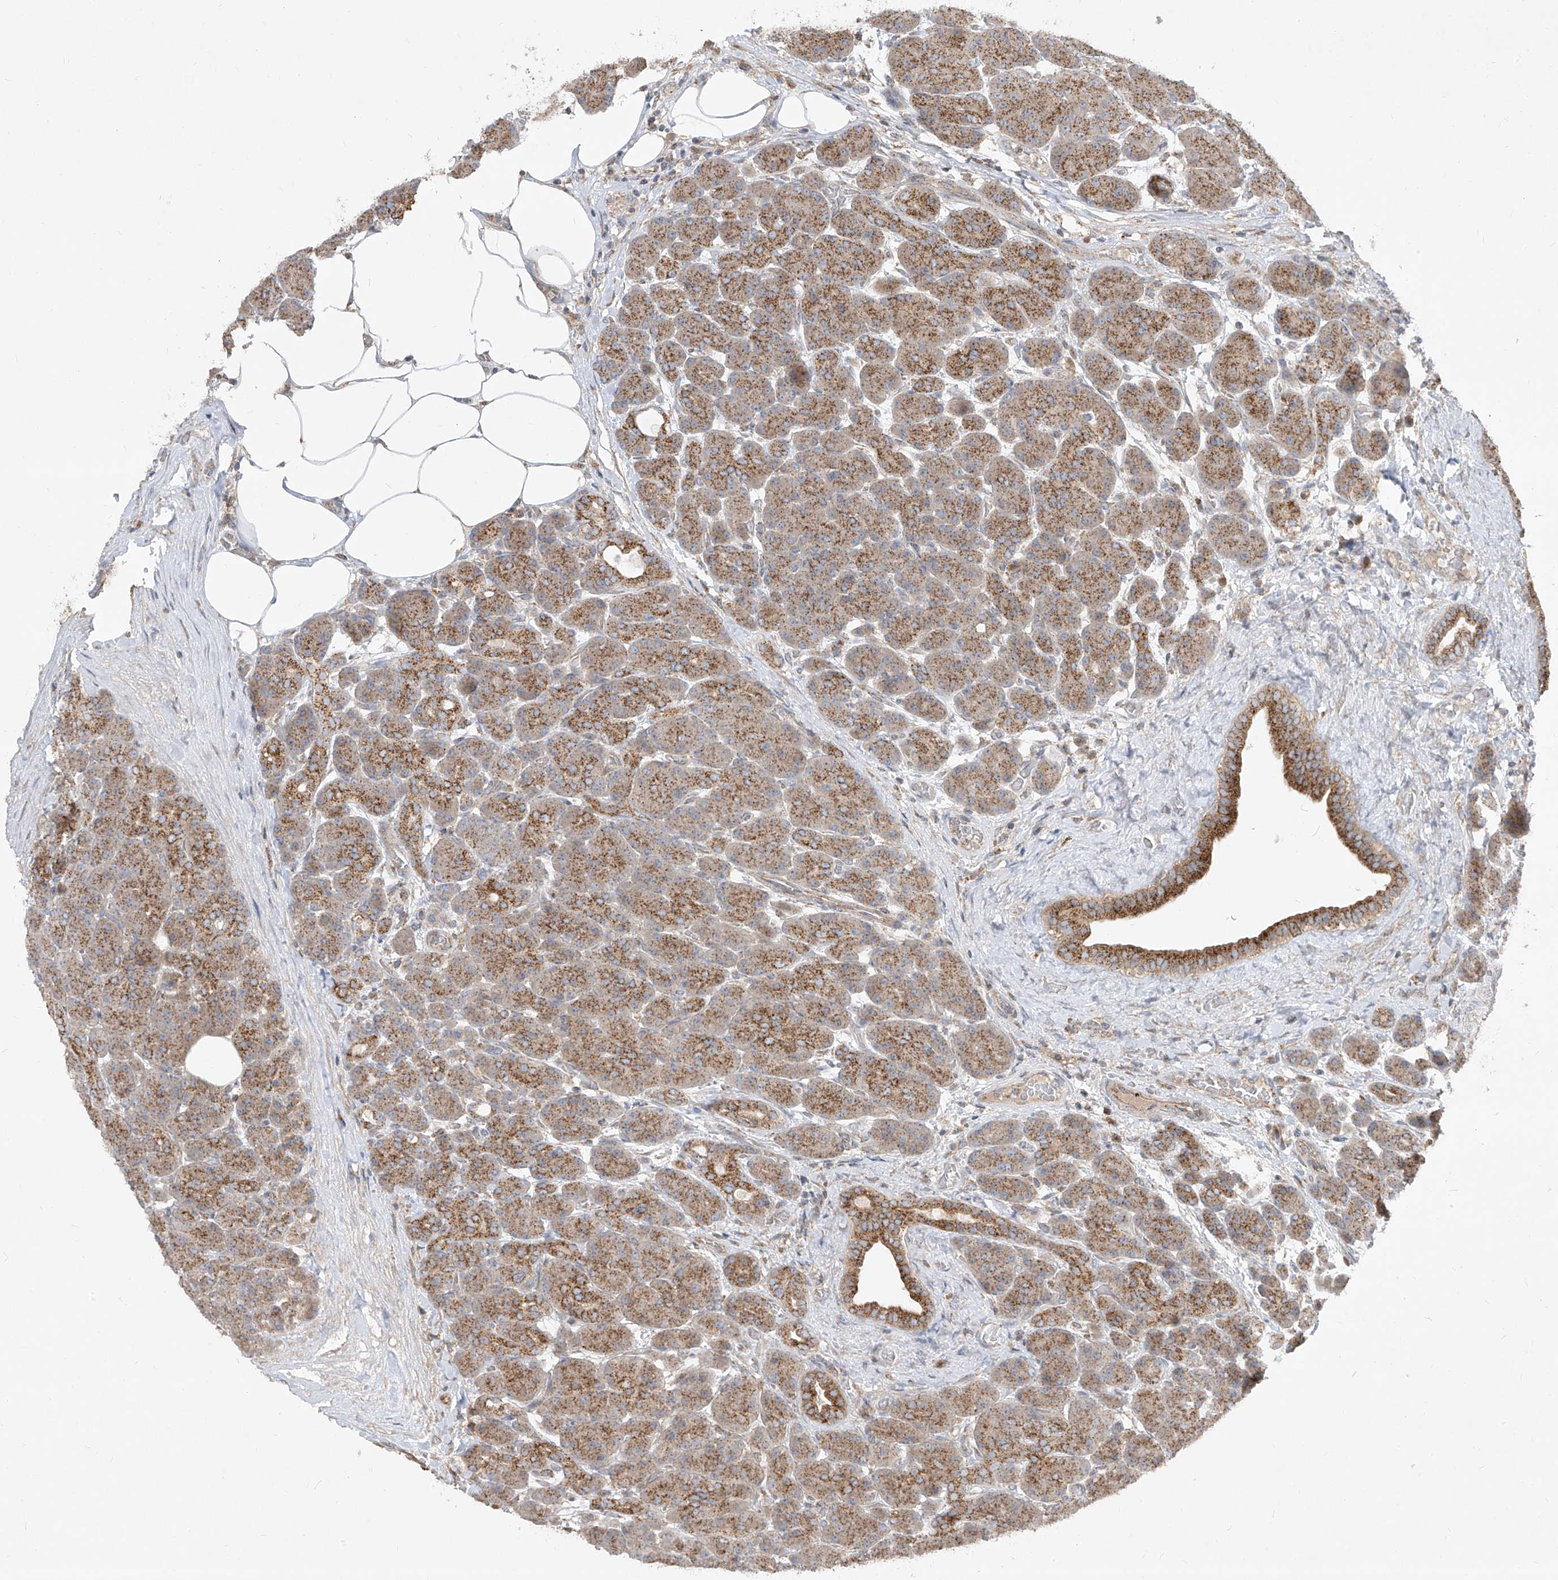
{"staining": {"intensity": "moderate", "quantity": ">75%", "location": "cytoplasmic/membranous"}, "tissue": "pancreas", "cell_type": "Exocrine glandular cells", "image_type": "normal", "snomed": [{"axis": "morphology", "description": "Normal tissue, NOS"}, {"axis": "topography", "description": "Pancreas"}], "caption": "The histopathology image reveals immunohistochemical staining of benign pancreas. There is moderate cytoplasmic/membranous expression is seen in approximately >75% of exocrine glandular cells. (brown staining indicates protein expression, while blue staining denotes nuclei).", "gene": "ABCD3", "patient": {"sex": "male", "age": 63}}